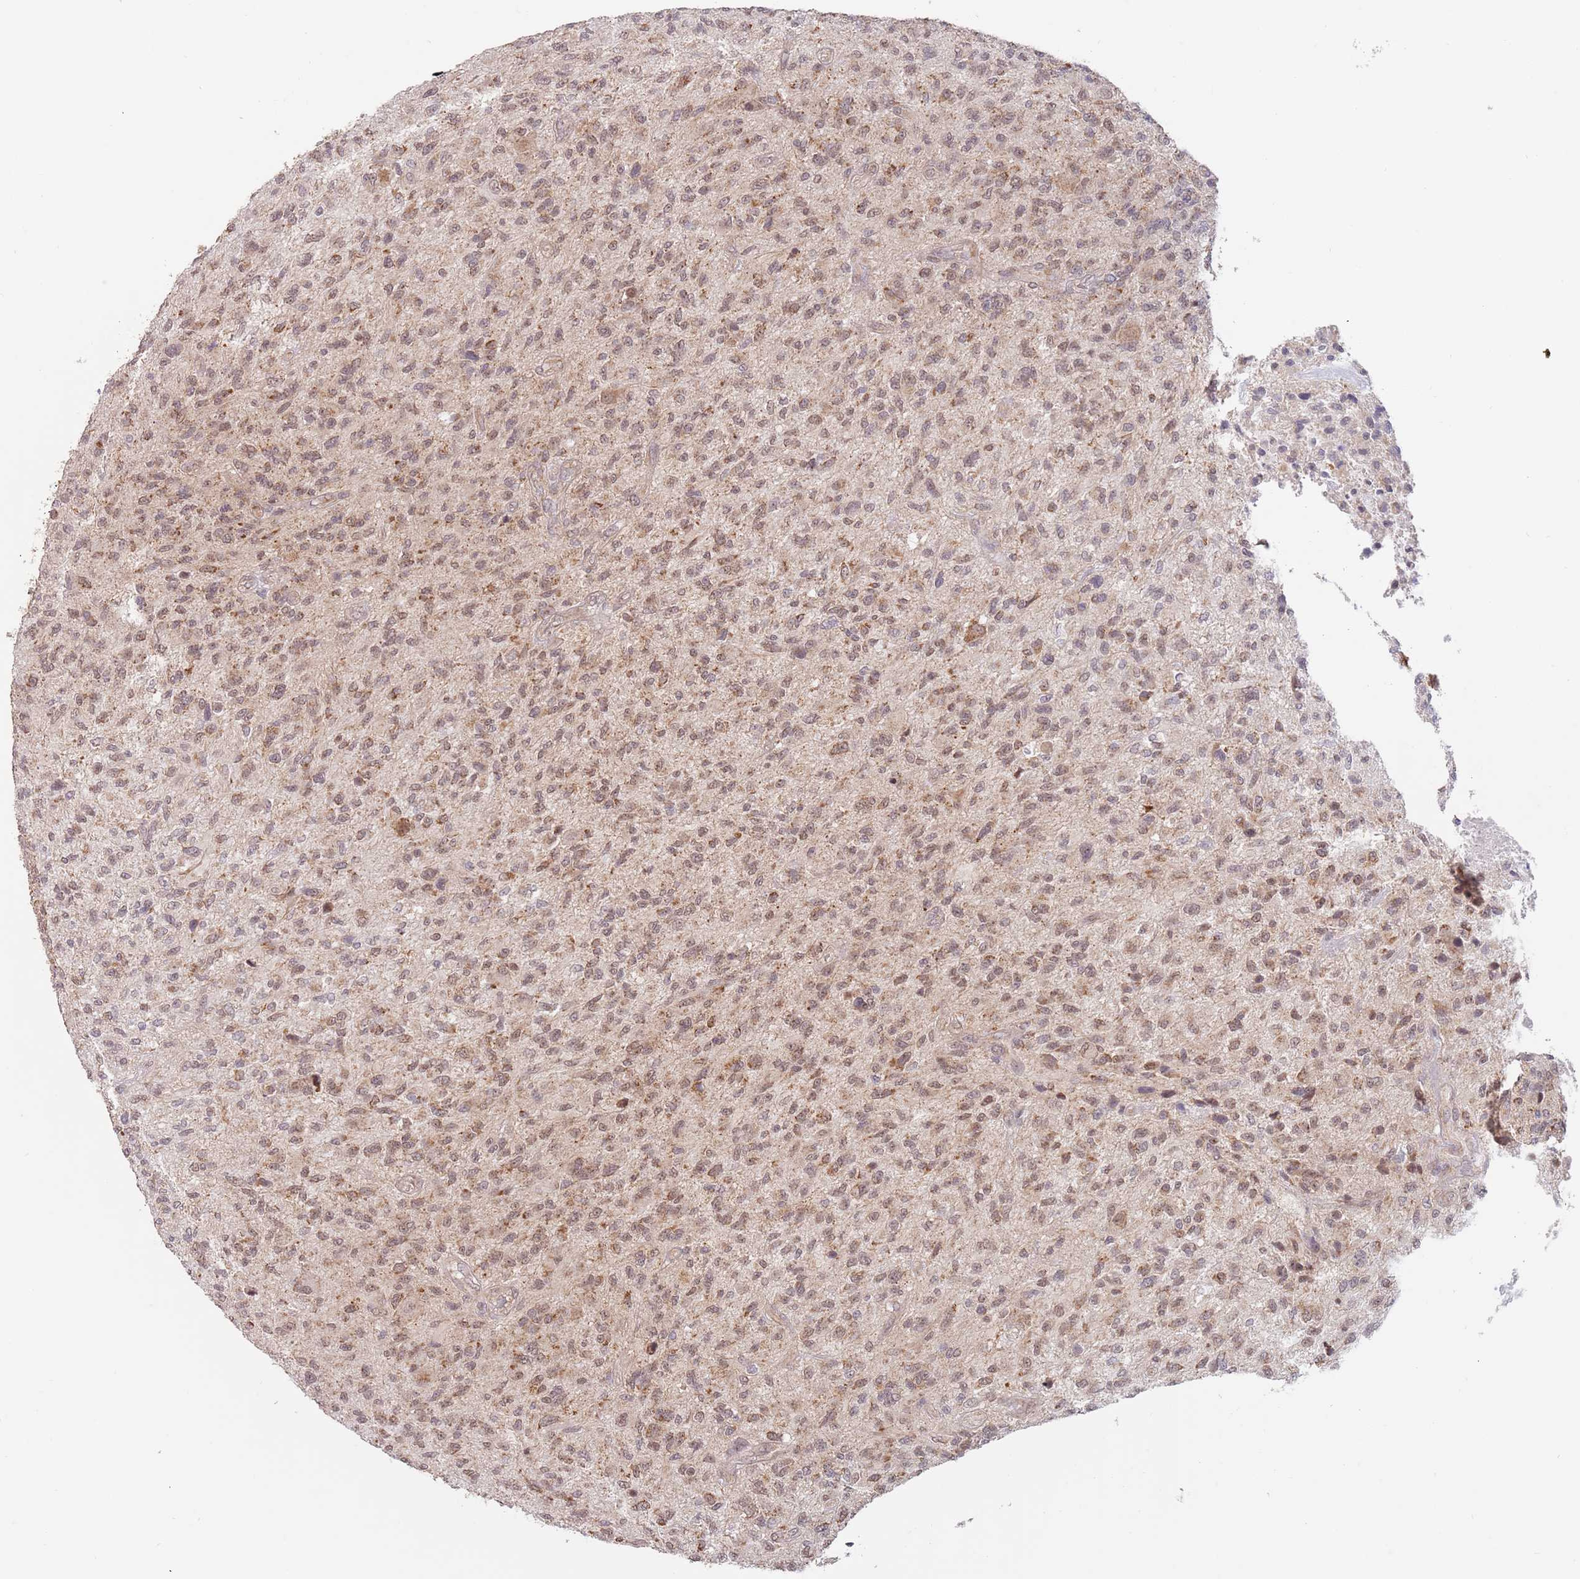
{"staining": {"intensity": "moderate", "quantity": ">75%", "location": "cytoplasmic/membranous,nuclear"}, "tissue": "glioma", "cell_type": "Tumor cells", "image_type": "cancer", "snomed": [{"axis": "morphology", "description": "Glioma, malignant, High grade"}, {"axis": "topography", "description": "Brain"}], "caption": "Immunohistochemical staining of human malignant glioma (high-grade) shows moderate cytoplasmic/membranous and nuclear protein staining in approximately >75% of tumor cells. The staining was performed using DAB, with brown indicating positive protein expression. Nuclei are stained blue with hematoxylin.", "gene": "UQCC3", "patient": {"sex": "male", "age": 47}}